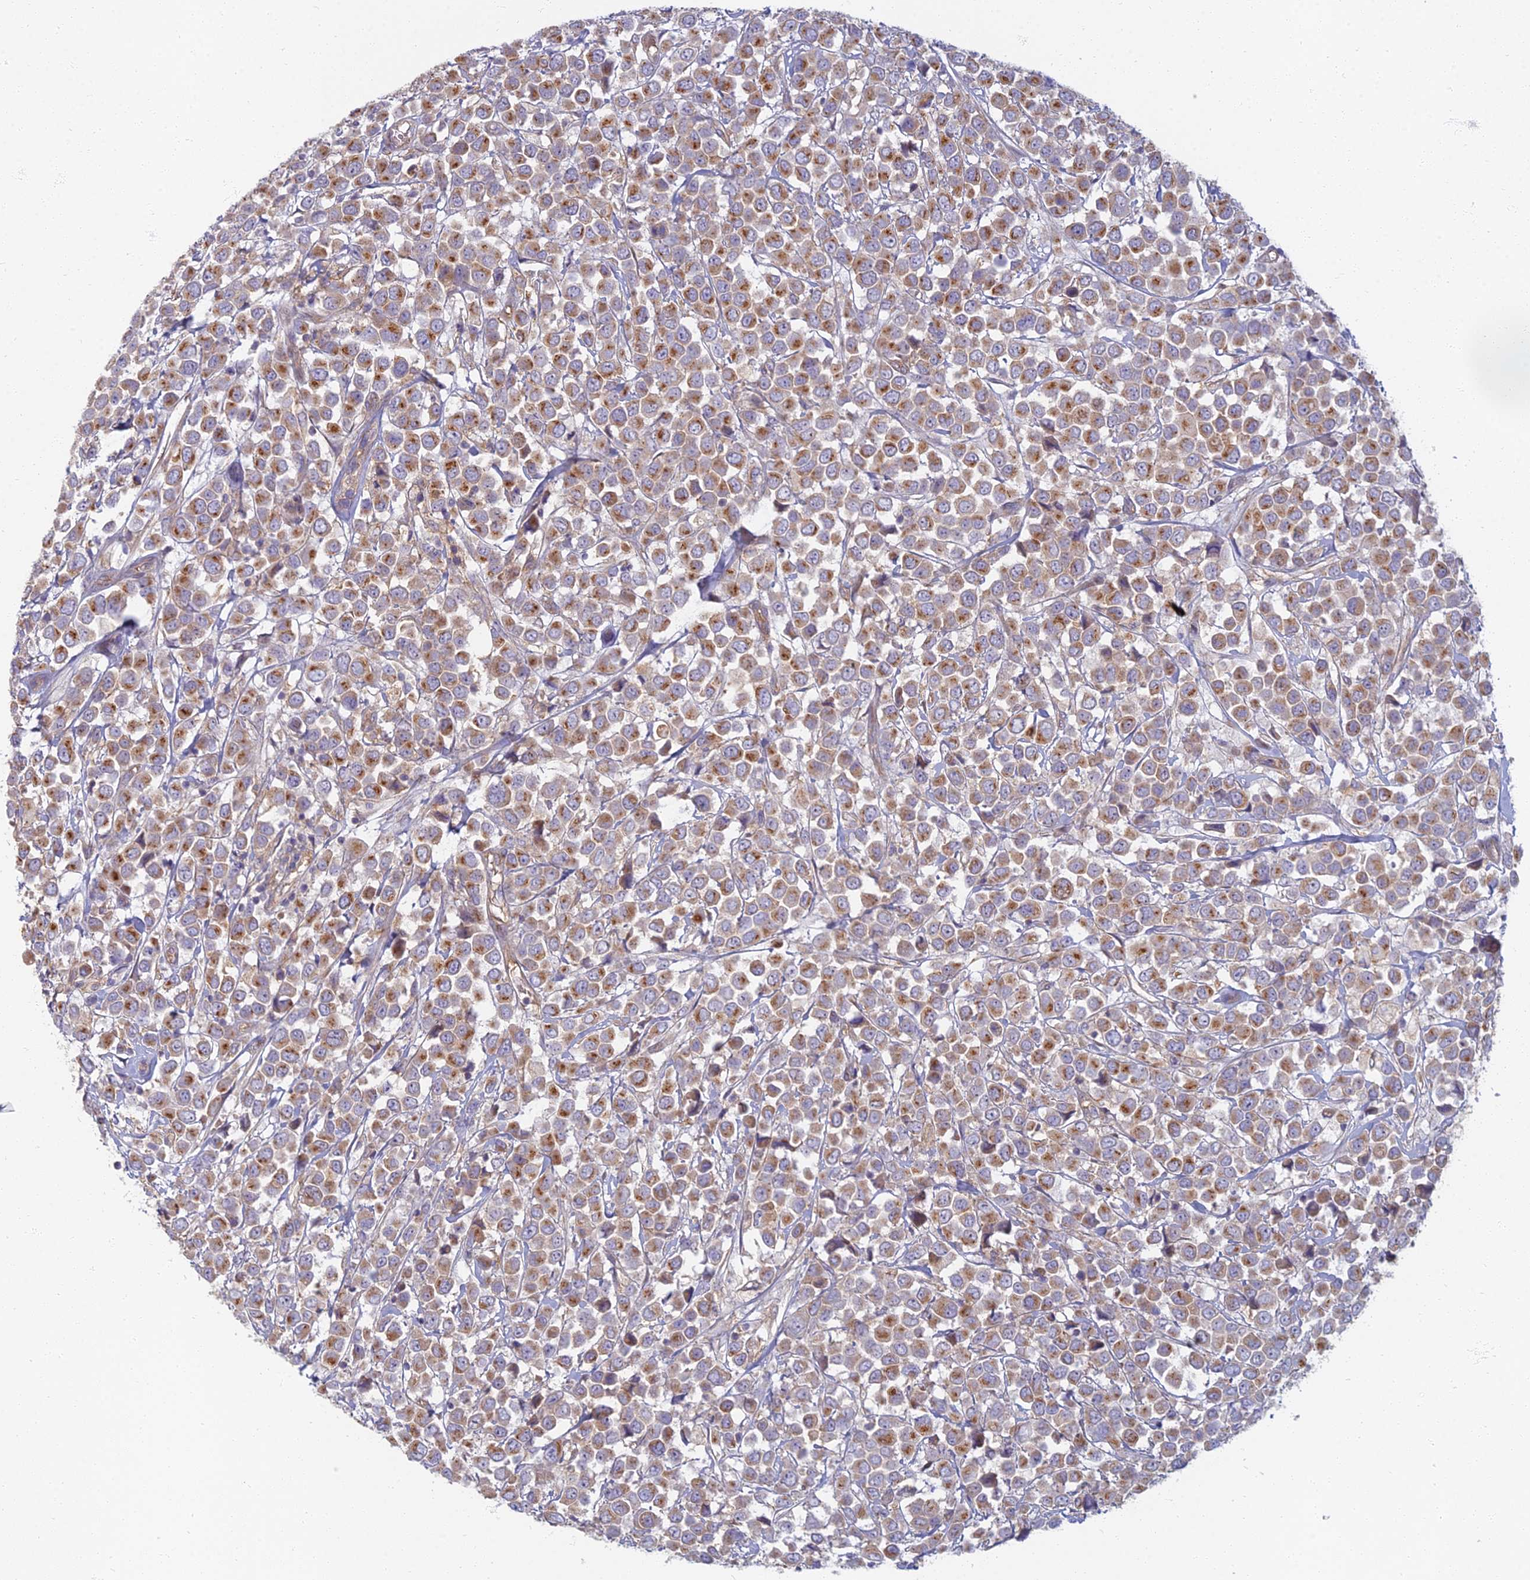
{"staining": {"intensity": "moderate", "quantity": ">75%", "location": "cytoplasmic/membranous"}, "tissue": "breast cancer", "cell_type": "Tumor cells", "image_type": "cancer", "snomed": [{"axis": "morphology", "description": "Duct carcinoma"}, {"axis": "topography", "description": "Breast"}], "caption": "The immunohistochemical stain shows moderate cytoplasmic/membranous positivity in tumor cells of breast cancer (intraductal carcinoma) tissue.", "gene": "PROX2", "patient": {"sex": "female", "age": 61}}